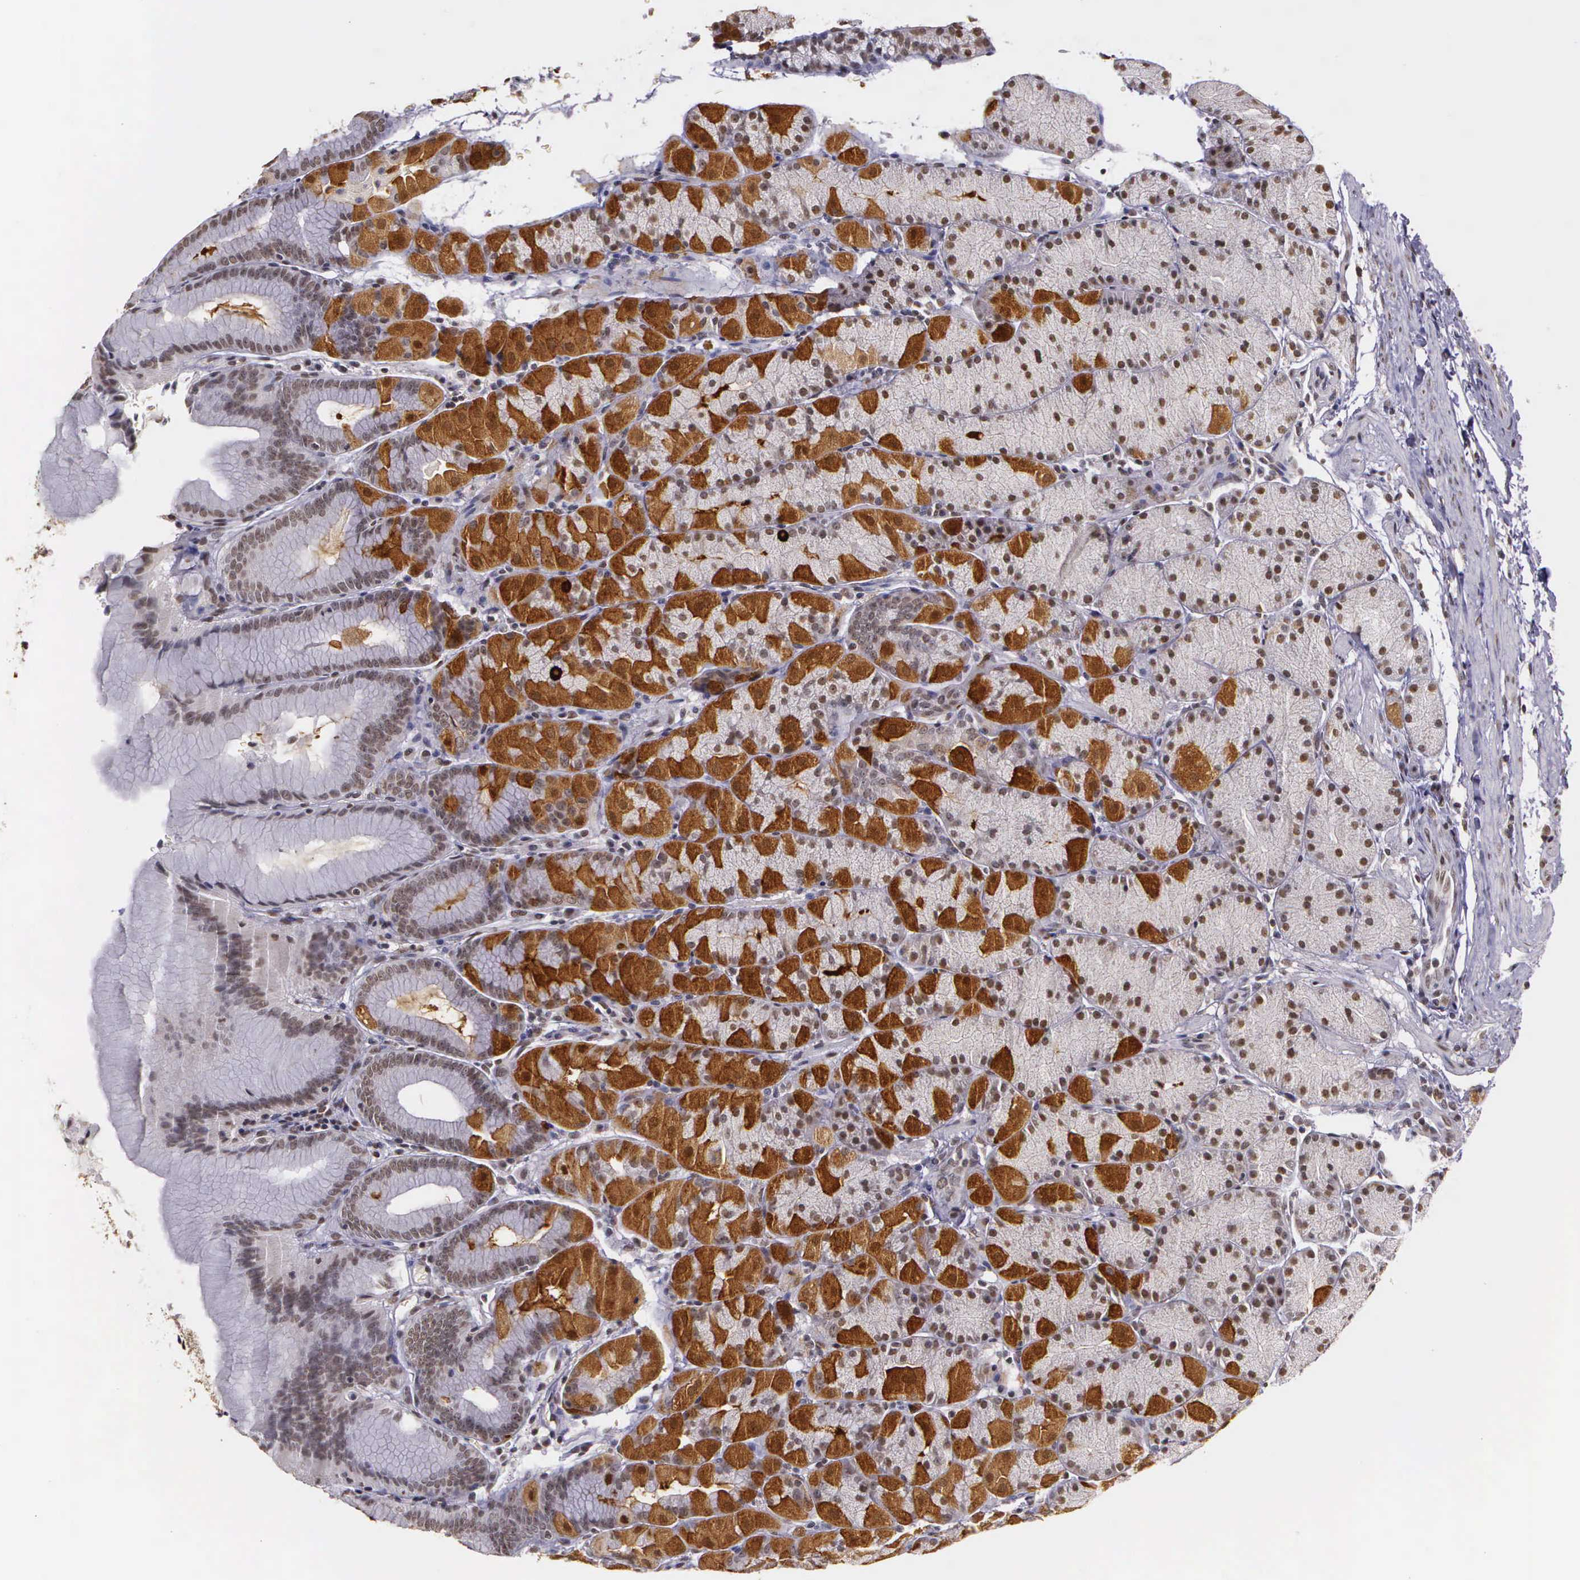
{"staining": {"intensity": "strong", "quantity": "25%-75%", "location": "cytoplasmic/membranous"}, "tissue": "stomach", "cell_type": "Glandular cells", "image_type": "normal", "snomed": [{"axis": "morphology", "description": "Normal tissue, NOS"}, {"axis": "topography", "description": "Stomach, upper"}], "caption": "Stomach stained for a protein (brown) reveals strong cytoplasmic/membranous positive positivity in approximately 25%-75% of glandular cells.", "gene": "ARMCX5", "patient": {"sex": "male", "age": 57}}